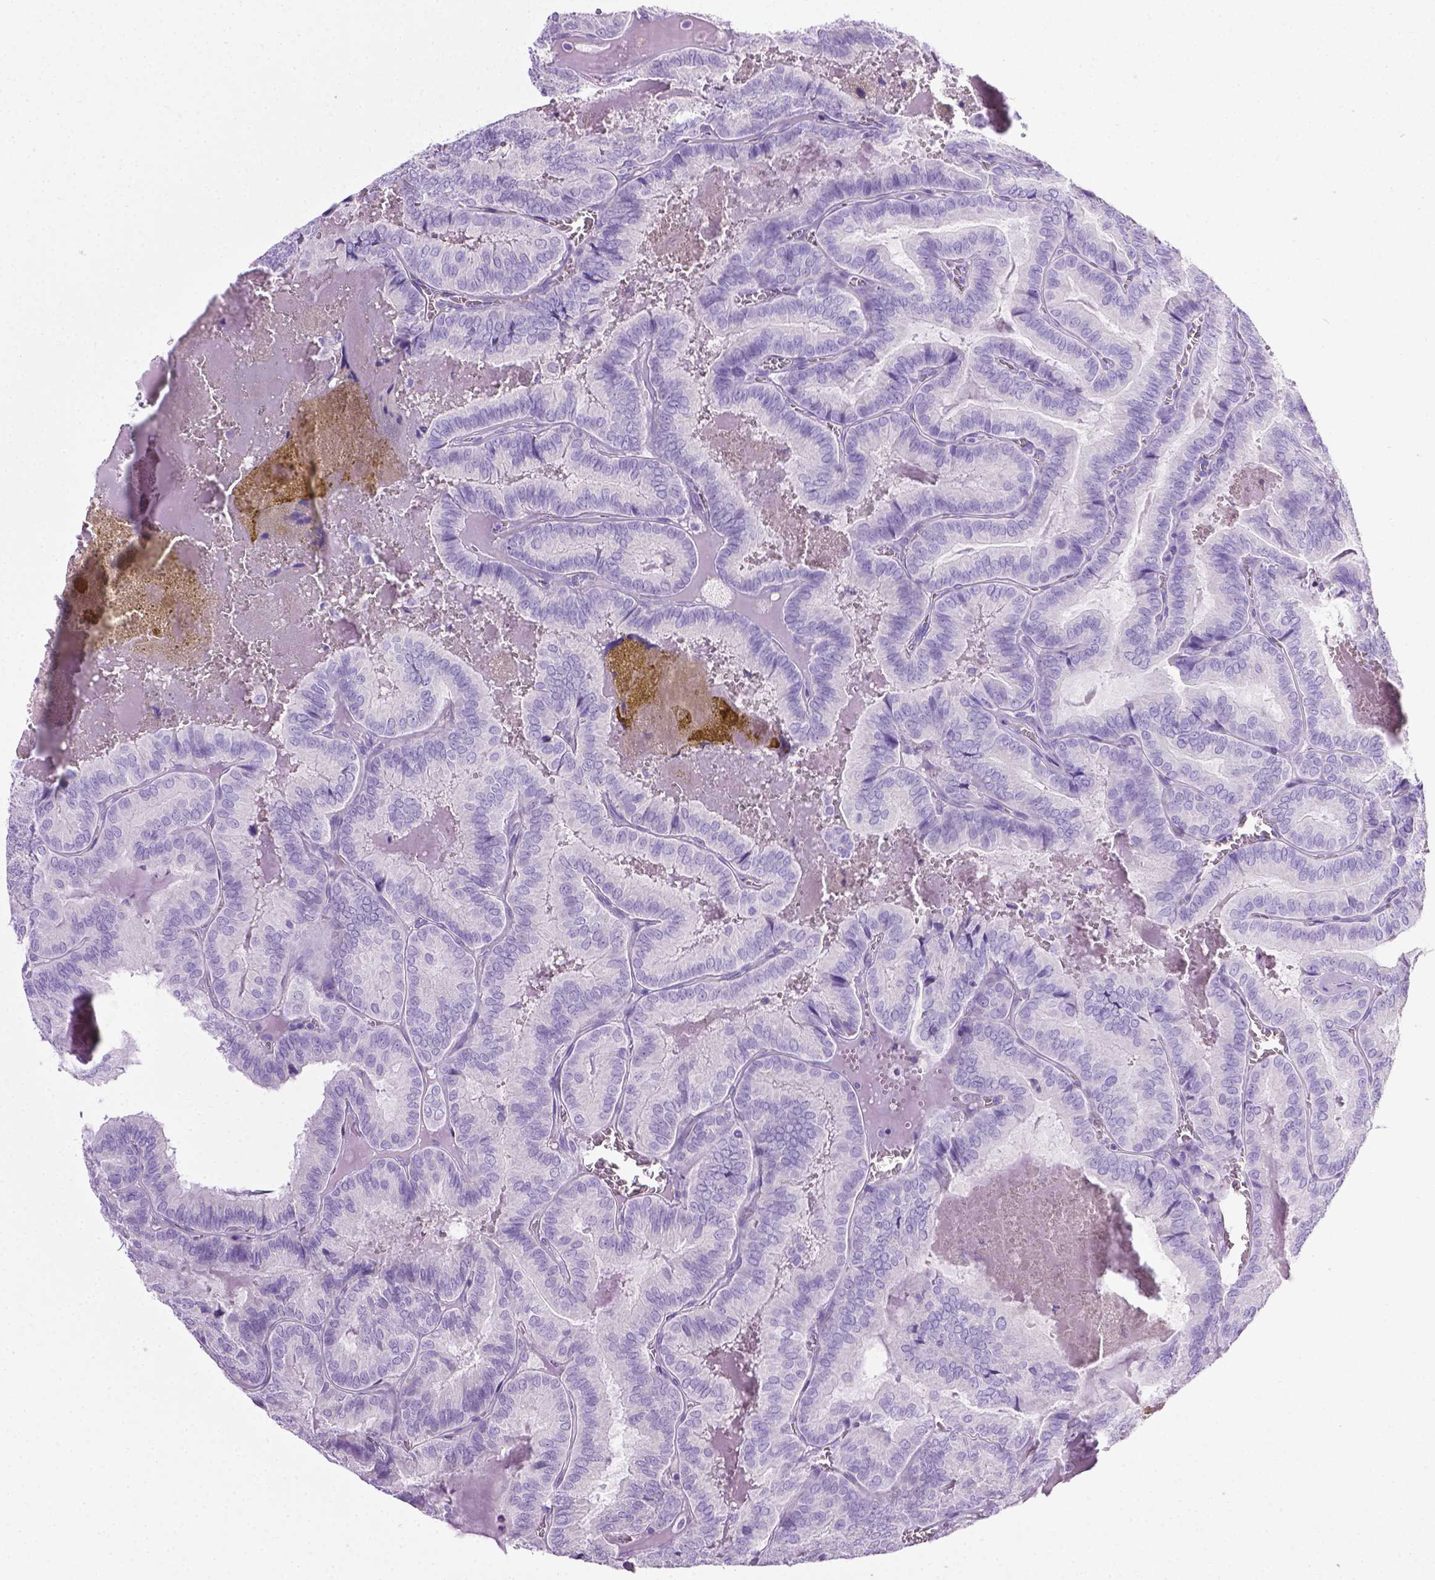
{"staining": {"intensity": "negative", "quantity": "none", "location": "none"}, "tissue": "thyroid cancer", "cell_type": "Tumor cells", "image_type": "cancer", "snomed": [{"axis": "morphology", "description": "Papillary adenocarcinoma, NOS"}, {"axis": "topography", "description": "Thyroid gland"}], "caption": "High power microscopy micrograph of an immunohistochemistry photomicrograph of thyroid cancer (papillary adenocarcinoma), revealing no significant staining in tumor cells.", "gene": "LELP1", "patient": {"sex": "female", "age": 75}}